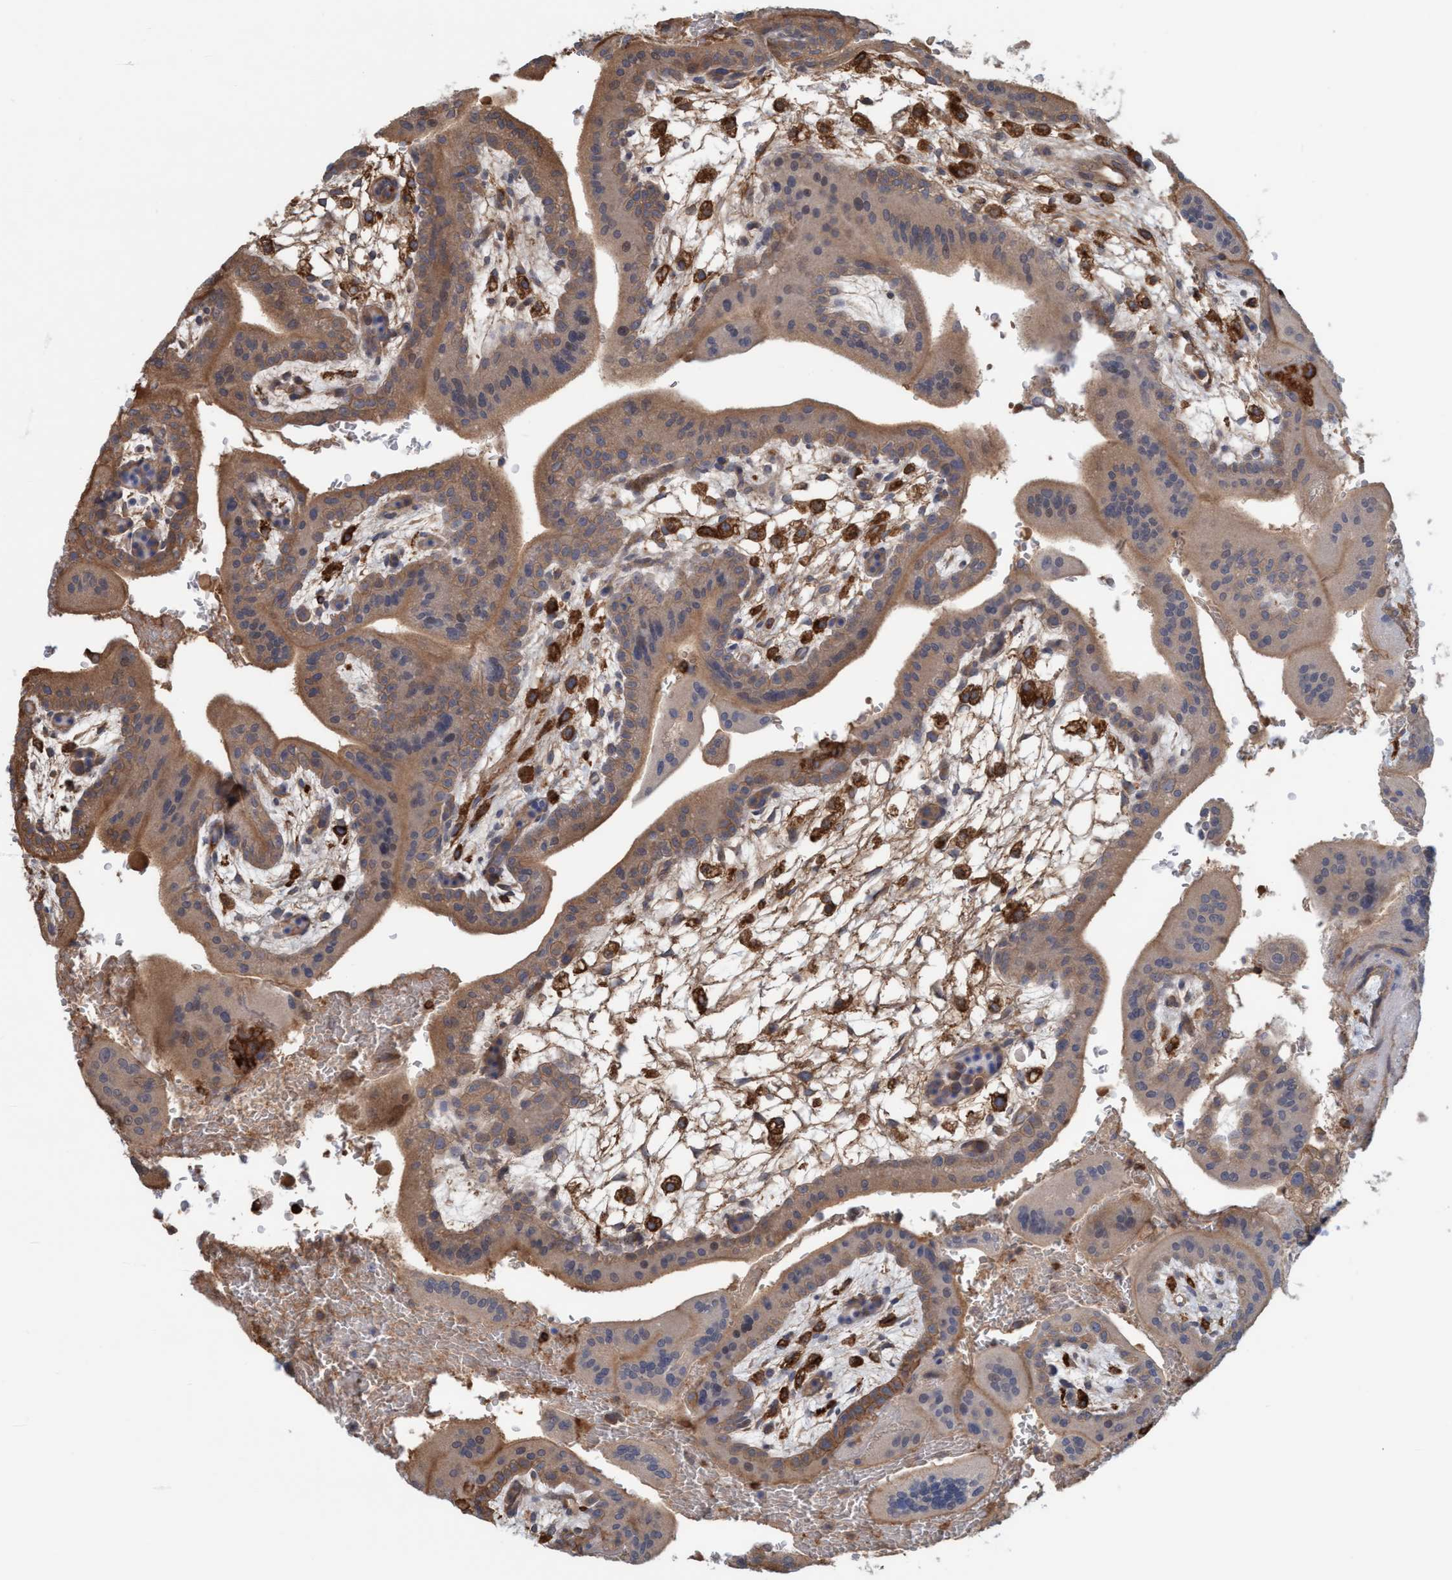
{"staining": {"intensity": "moderate", "quantity": ">75%", "location": "cytoplasmic/membranous"}, "tissue": "placenta", "cell_type": "Trophoblastic cells", "image_type": "normal", "snomed": [{"axis": "morphology", "description": "Normal tissue, NOS"}, {"axis": "topography", "description": "Placenta"}], "caption": "Placenta was stained to show a protein in brown. There is medium levels of moderate cytoplasmic/membranous staining in approximately >75% of trophoblastic cells. The staining is performed using DAB brown chromogen to label protein expression. The nuclei are counter-stained blue using hematoxylin.", "gene": "SPECC1", "patient": {"sex": "female", "age": 35}}